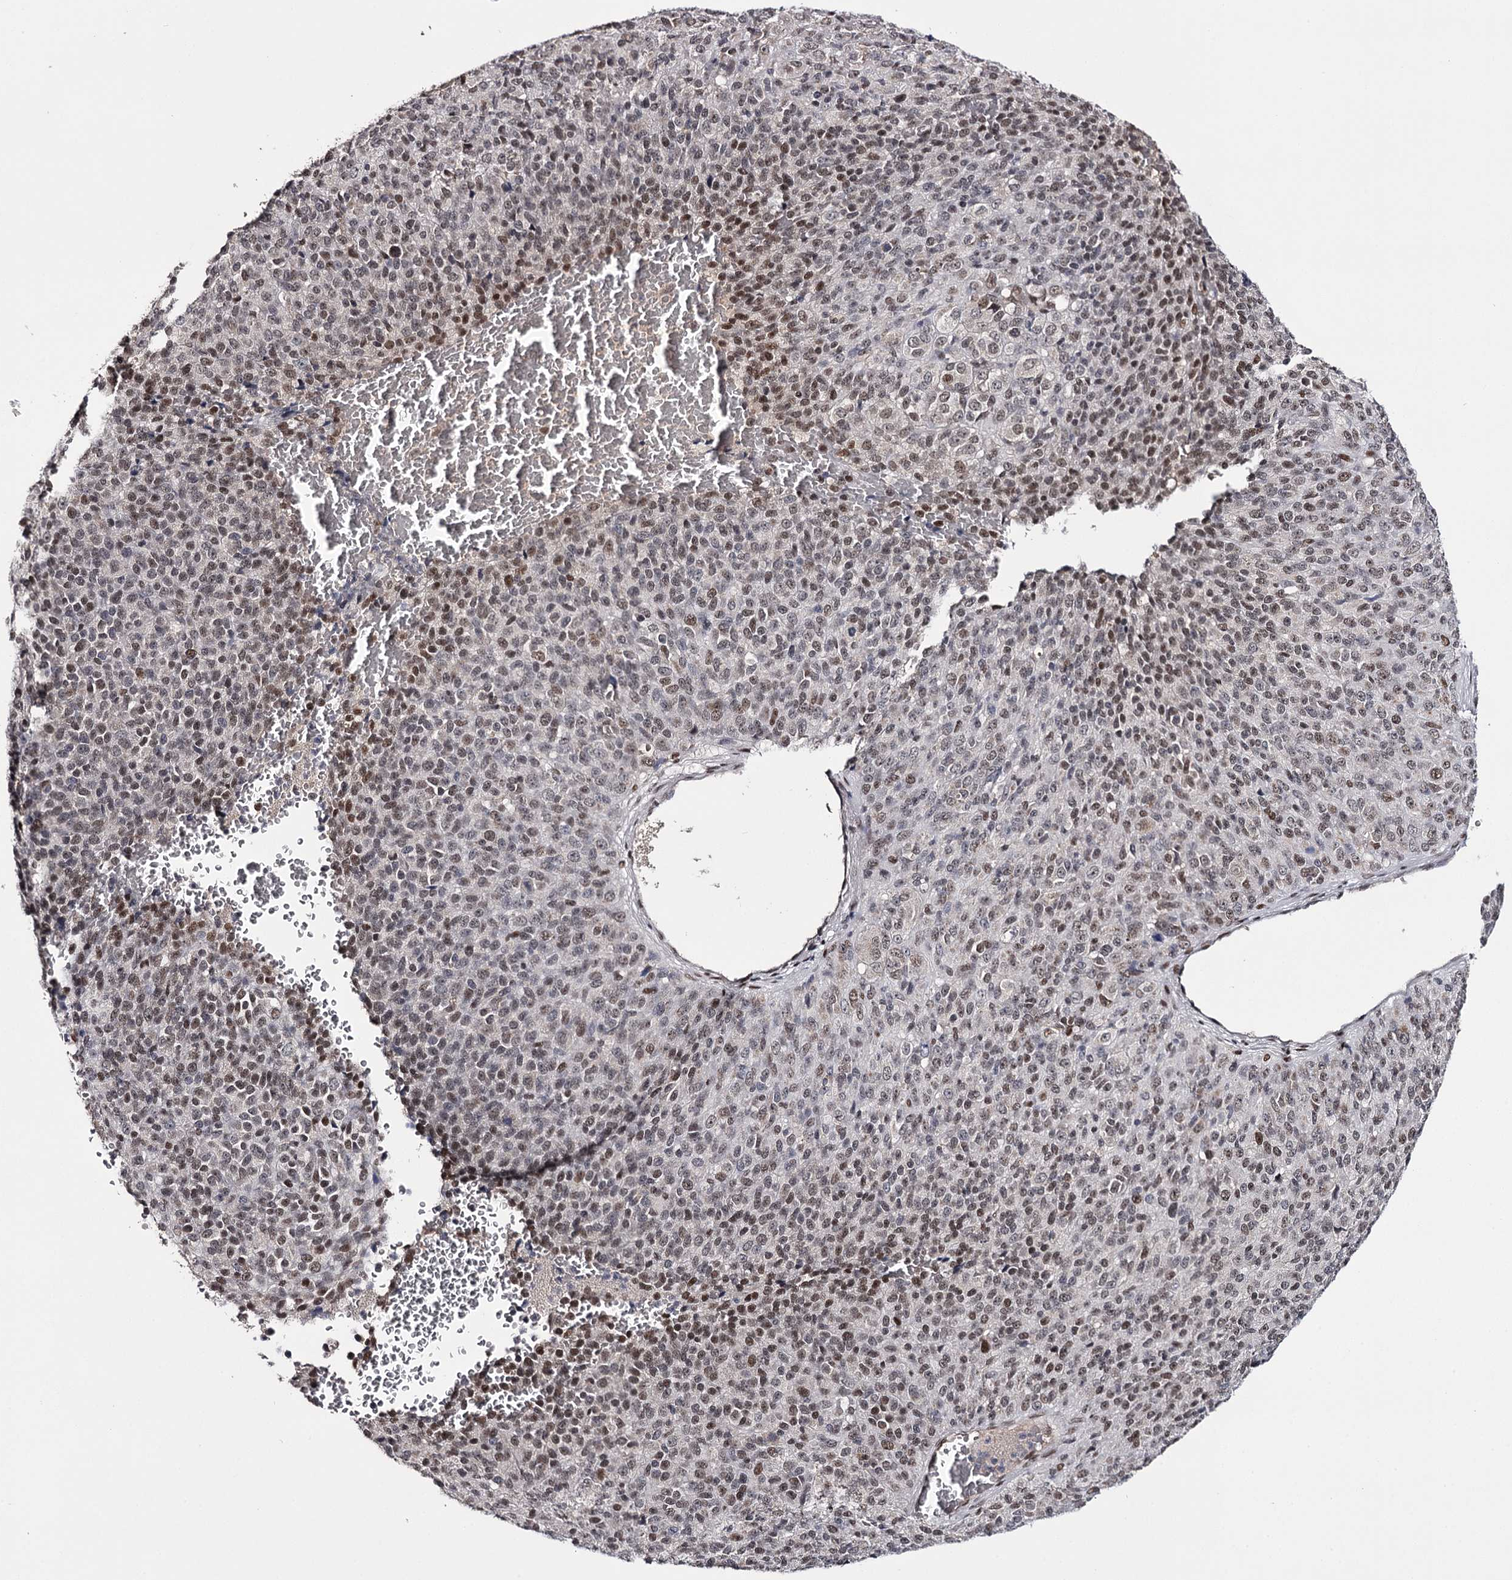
{"staining": {"intensity": "moderate", "quantity": ">75%", "location": "nuclear"}, "tissue": "melanoma", "cell_type": "Tumor cells", "image_type": "cancer", "snomed": [{"axis": "morphology", "description": "Malignant melanoma, Metastatic site"}, {"axis": "topography", "description": "Brain"}], "caption": "A histopathology image showing moderate nuclear positivity in about >75% of tumor cells in melanoma, as visualized by brown immunohistochemical staining.", "gene": "TTC33", "patient": {"sex": "female", "age": 56}}